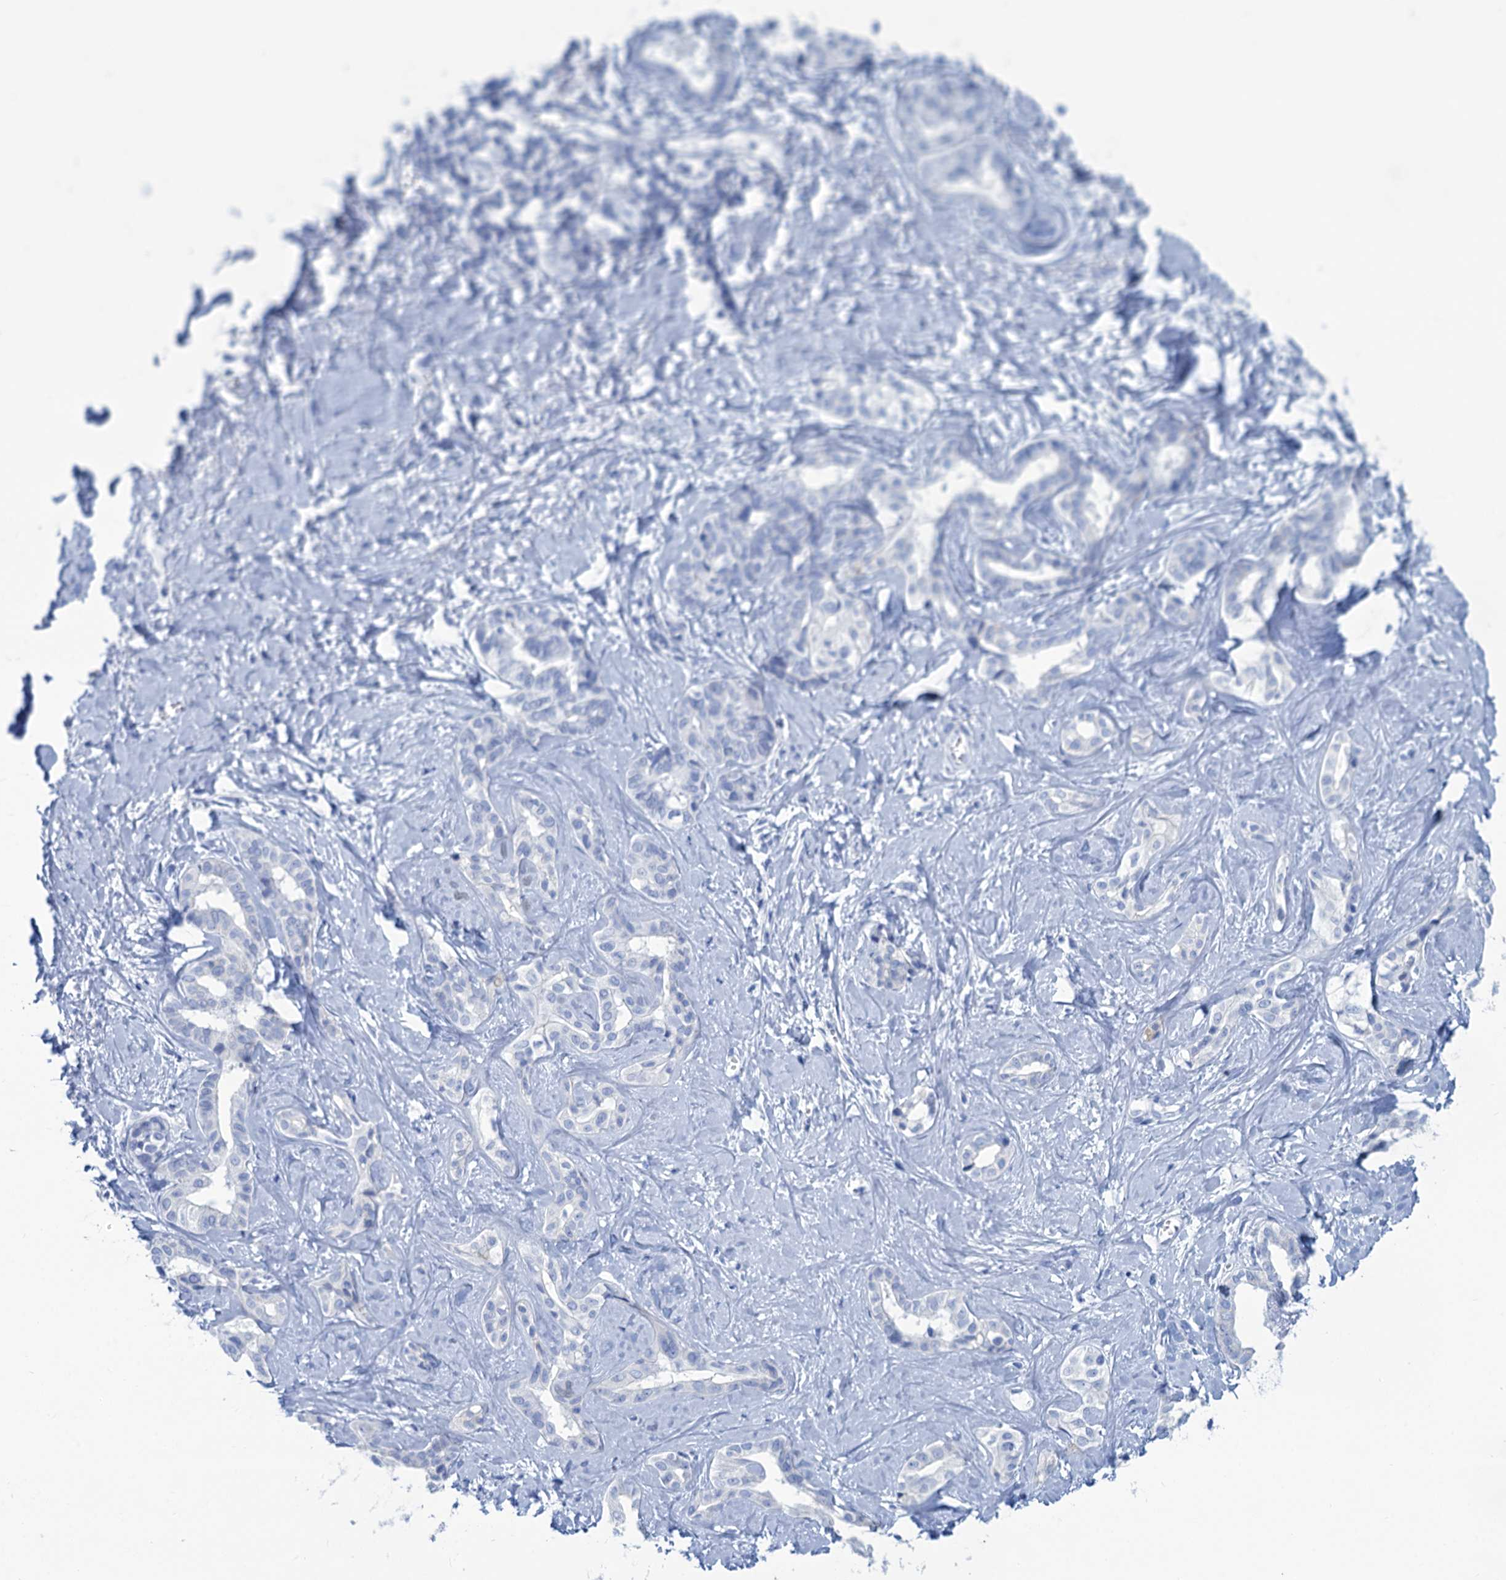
{"staining": {"intensity": "negative", "quantity": "none", "location": "none"}, "tissue": "liver cancer", "cell_type": "Tumor cells", "image_type": "cancer", "snomed": [{"axis": "morphology", "description": "Cholangiocarcinoma"}, {"axis": "topography", "description": "Liver"}], "caption": "Tumor cells are negative for protein expression in human liver cancer (cholangiocarcinoma).", "gene": "CABYR", "patient": {"sex": "female", "age": 77}}